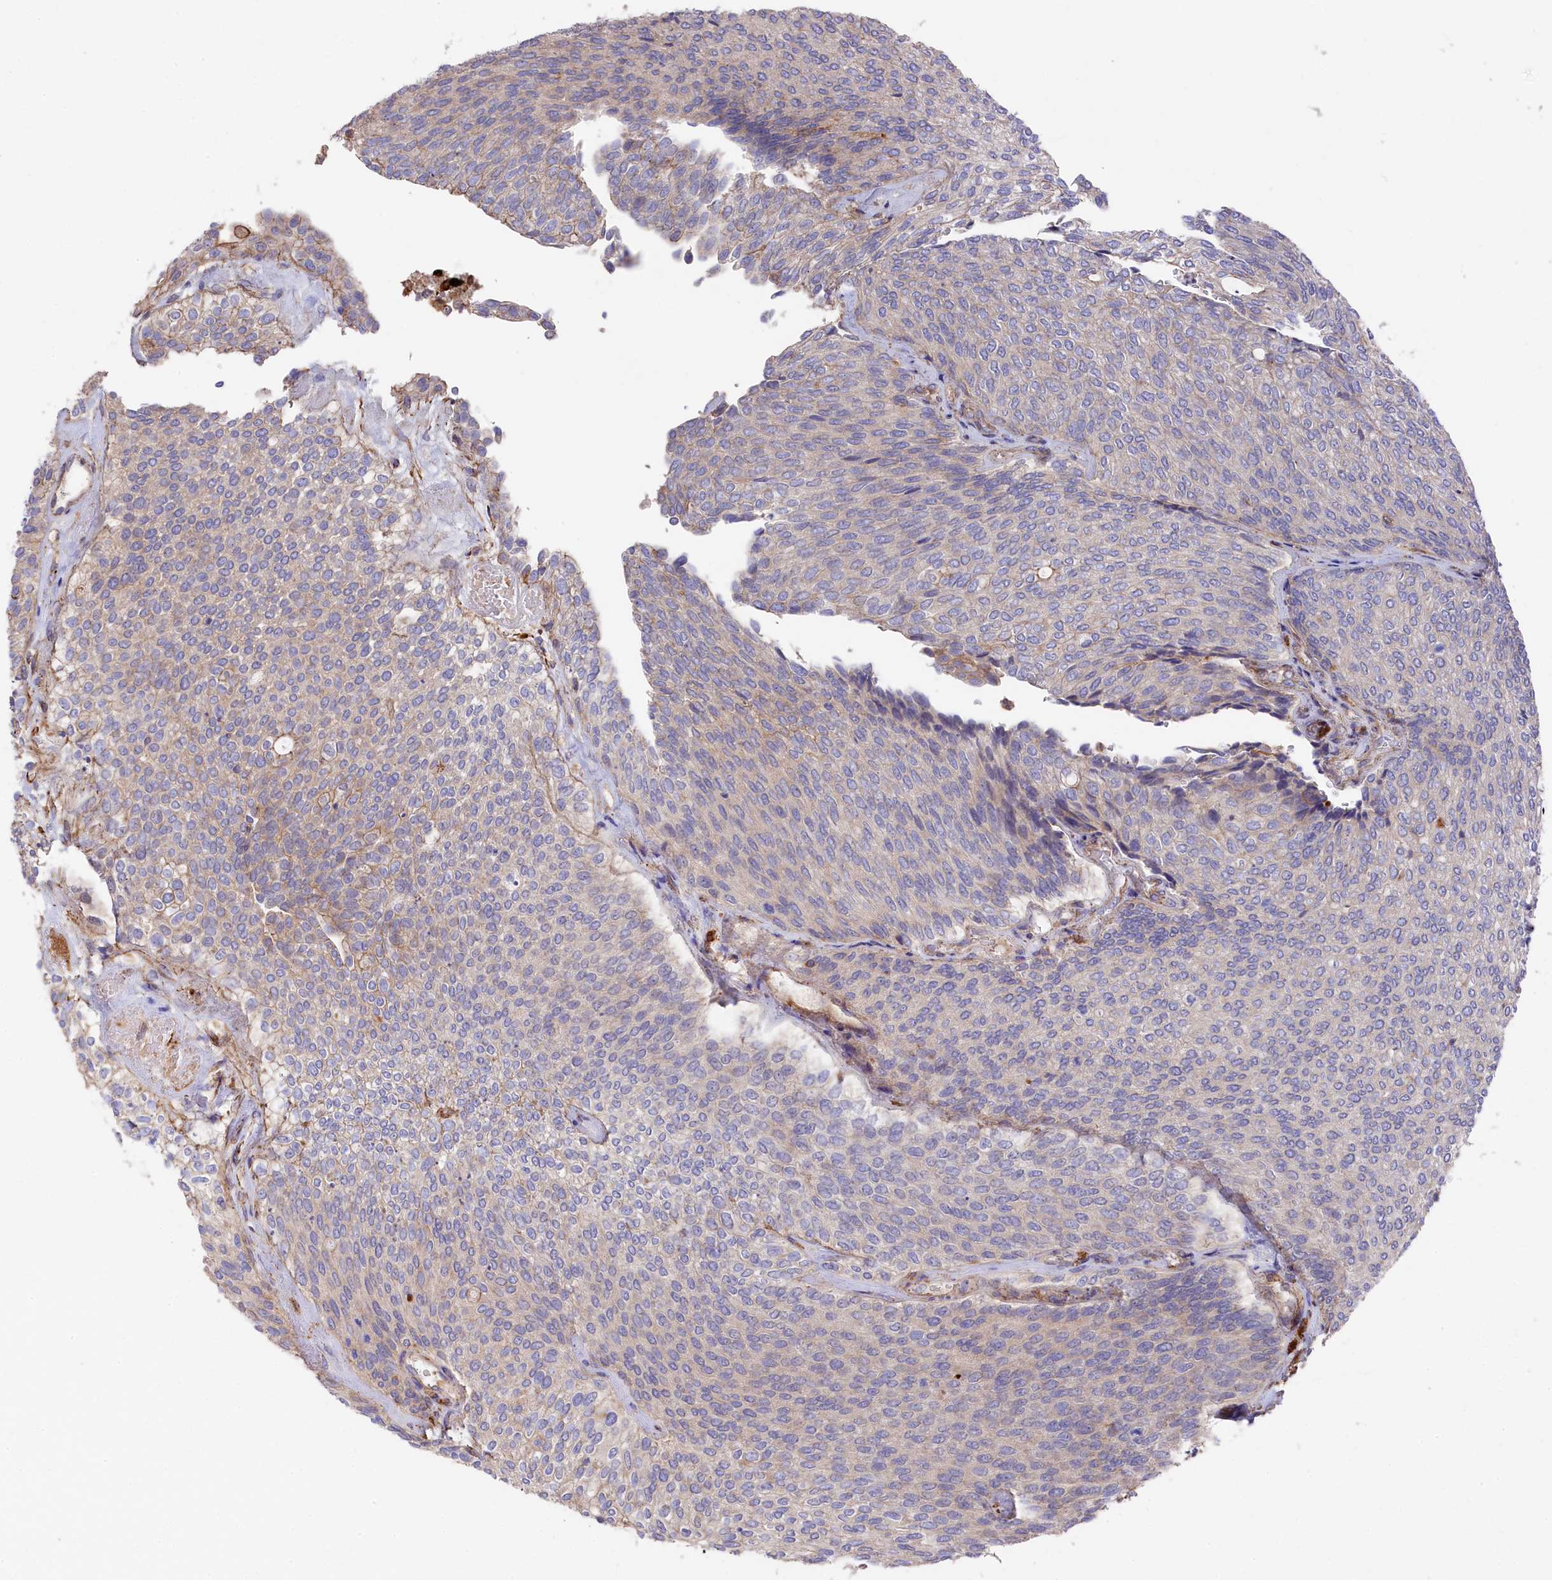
{"staining": {"intensity": "negative", "quantity": "none", "location": "none"}, "tissue": "urothelial cancer", "cell_type": "Tumor cells", "image_type": "cancer", "snomed": [{"axis": "morphology", "description": "Urothelial carcinoma, Low grade"}, {"axis": "topography", "description": "Urinary bladder"}], "caption": "This is an IHC histopathology image of human urothelial cancer. There is no staining in tumor cells.", "gene": "RAPSN", "patient": {"sex": "female", "age": 79}}